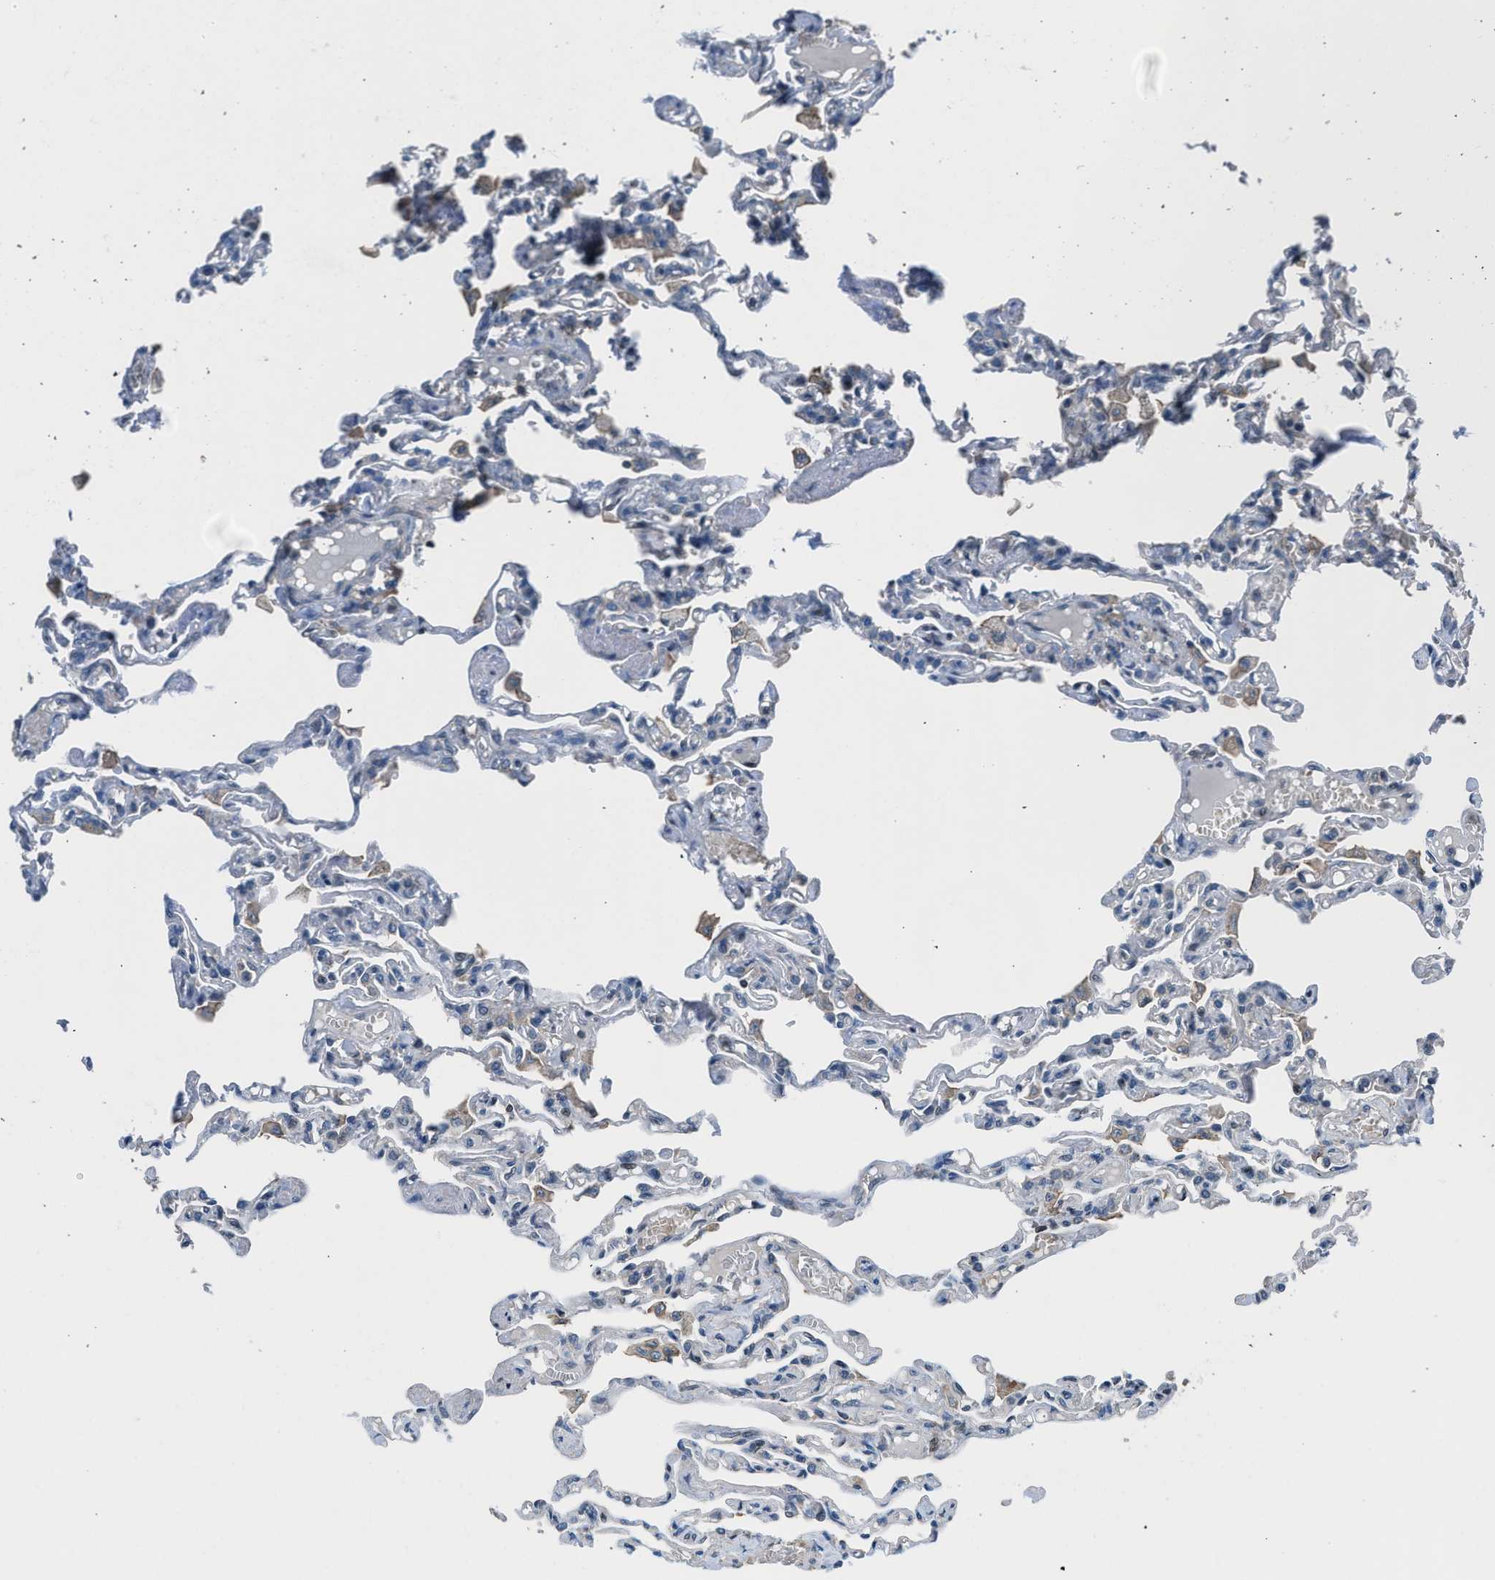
{"staining": {"intensity": "weak", "quantity": "<25%", "location": "cytoplasmic/membranous"}, "tissue": "lung", "cell_type": "Alveolar cells", "image_type": "normal", "snomed": [{"axis": "morphology", "description": "Normal tissue, NOS"}, {"axis": "topography", "description": "Lung"}], "caption": "Immunohistochemistry (IHC) micrograph of normal lung: lung stained with DAB (3,3'-diaminobenzidine) exhibits no significant protein expression in alveolar cells.", "gene": "LMLN", "patient": {"sex": "male", "age": 21}}